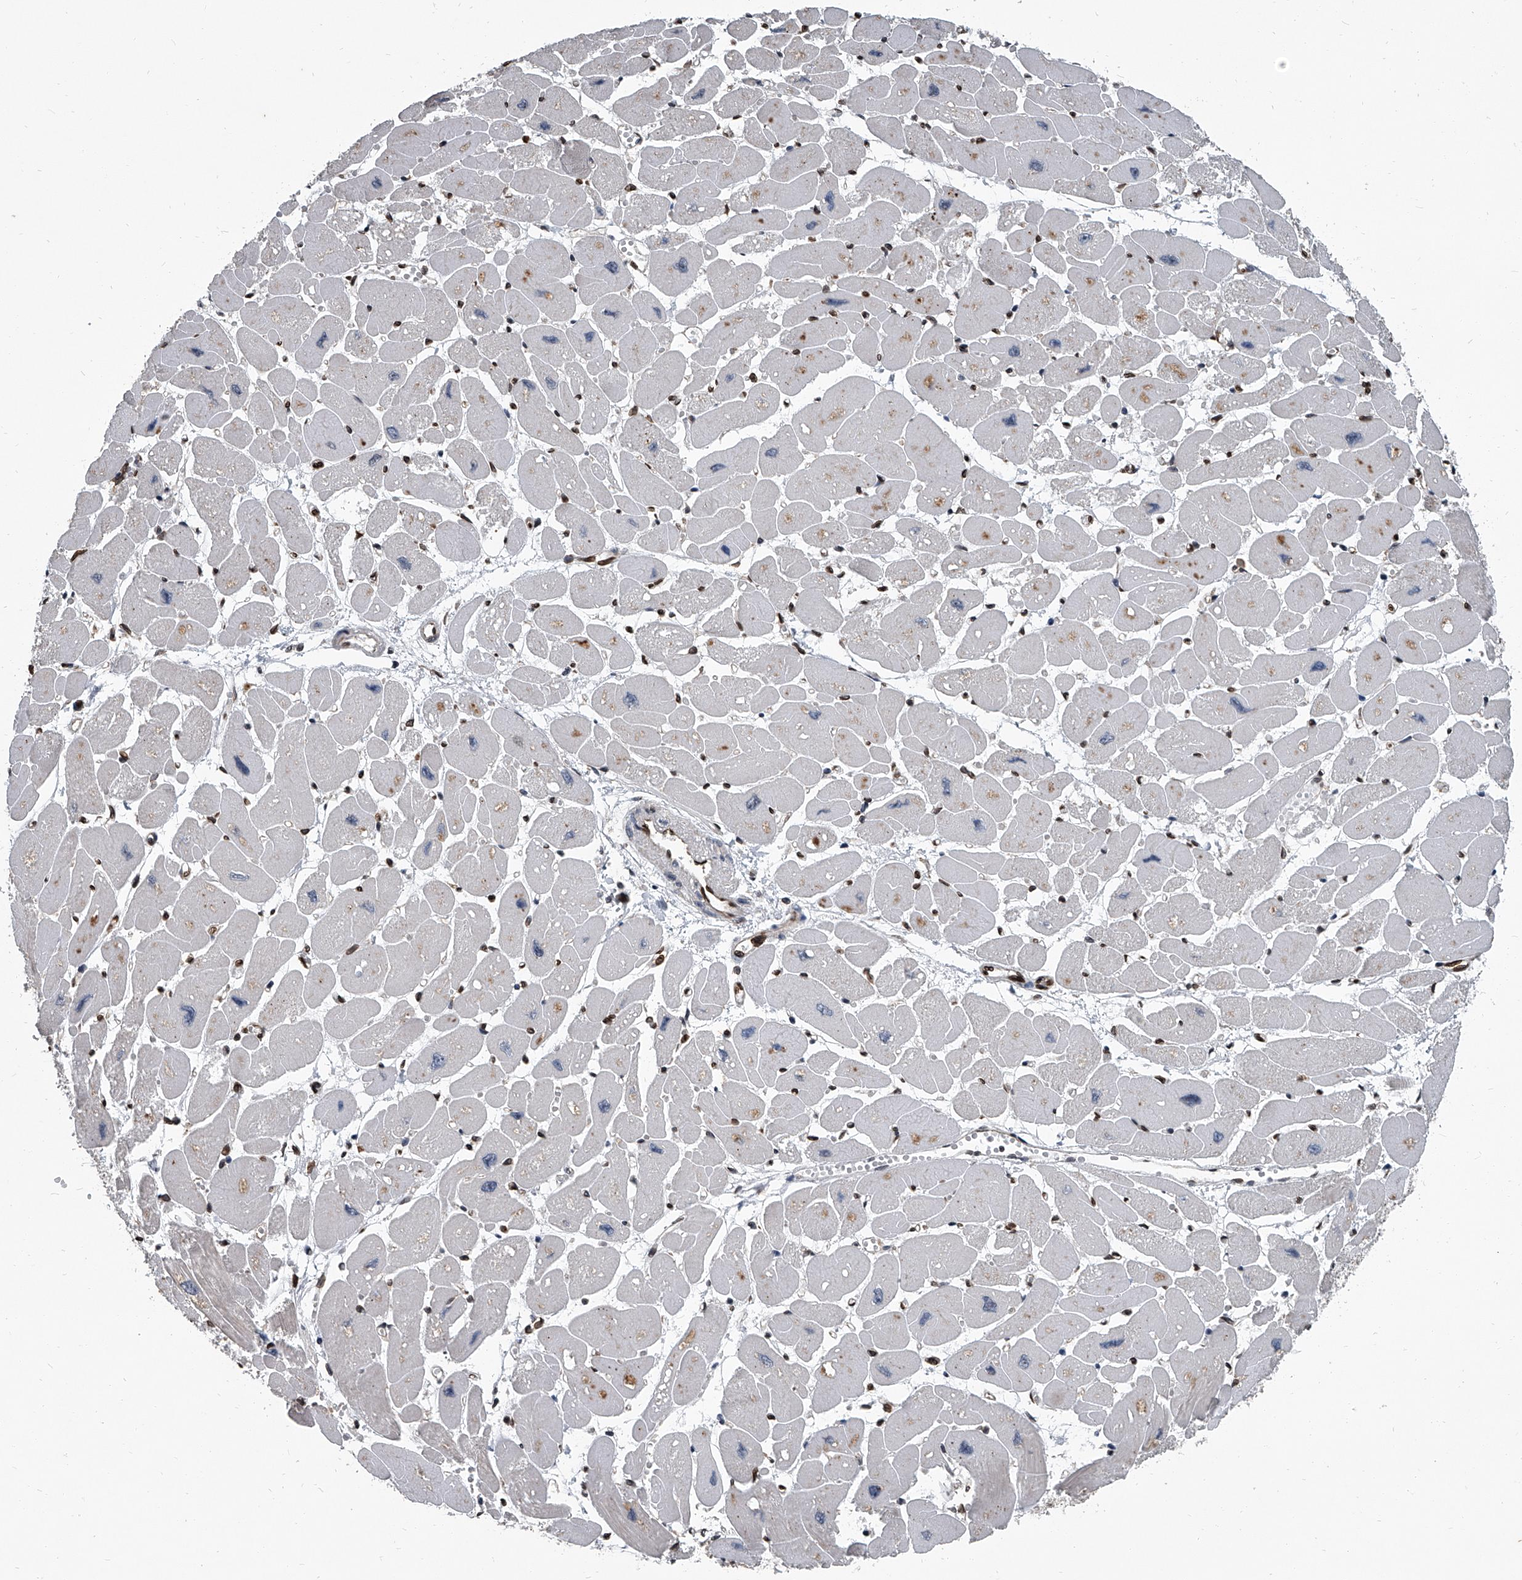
{"staining": {"intensity": "weak", "quantity": "<25%", "location": "cytoplasmic/membranous"}, "tissue": "heart muscle", "cell_type": "Cardiomyocytes", "image_type": "normal", "snomed": [{"axis": "morphology", "description": "Normal tissue, NOS"}, {"axis": "topography", "description": "Heart"}], "caption": "Unremarkable heart muscle was stained to show a protein in brown. There is no significant expression in cardiomyocytes.", "gene": "PHF20", "patient": {"sex": "female", "age": 54}}